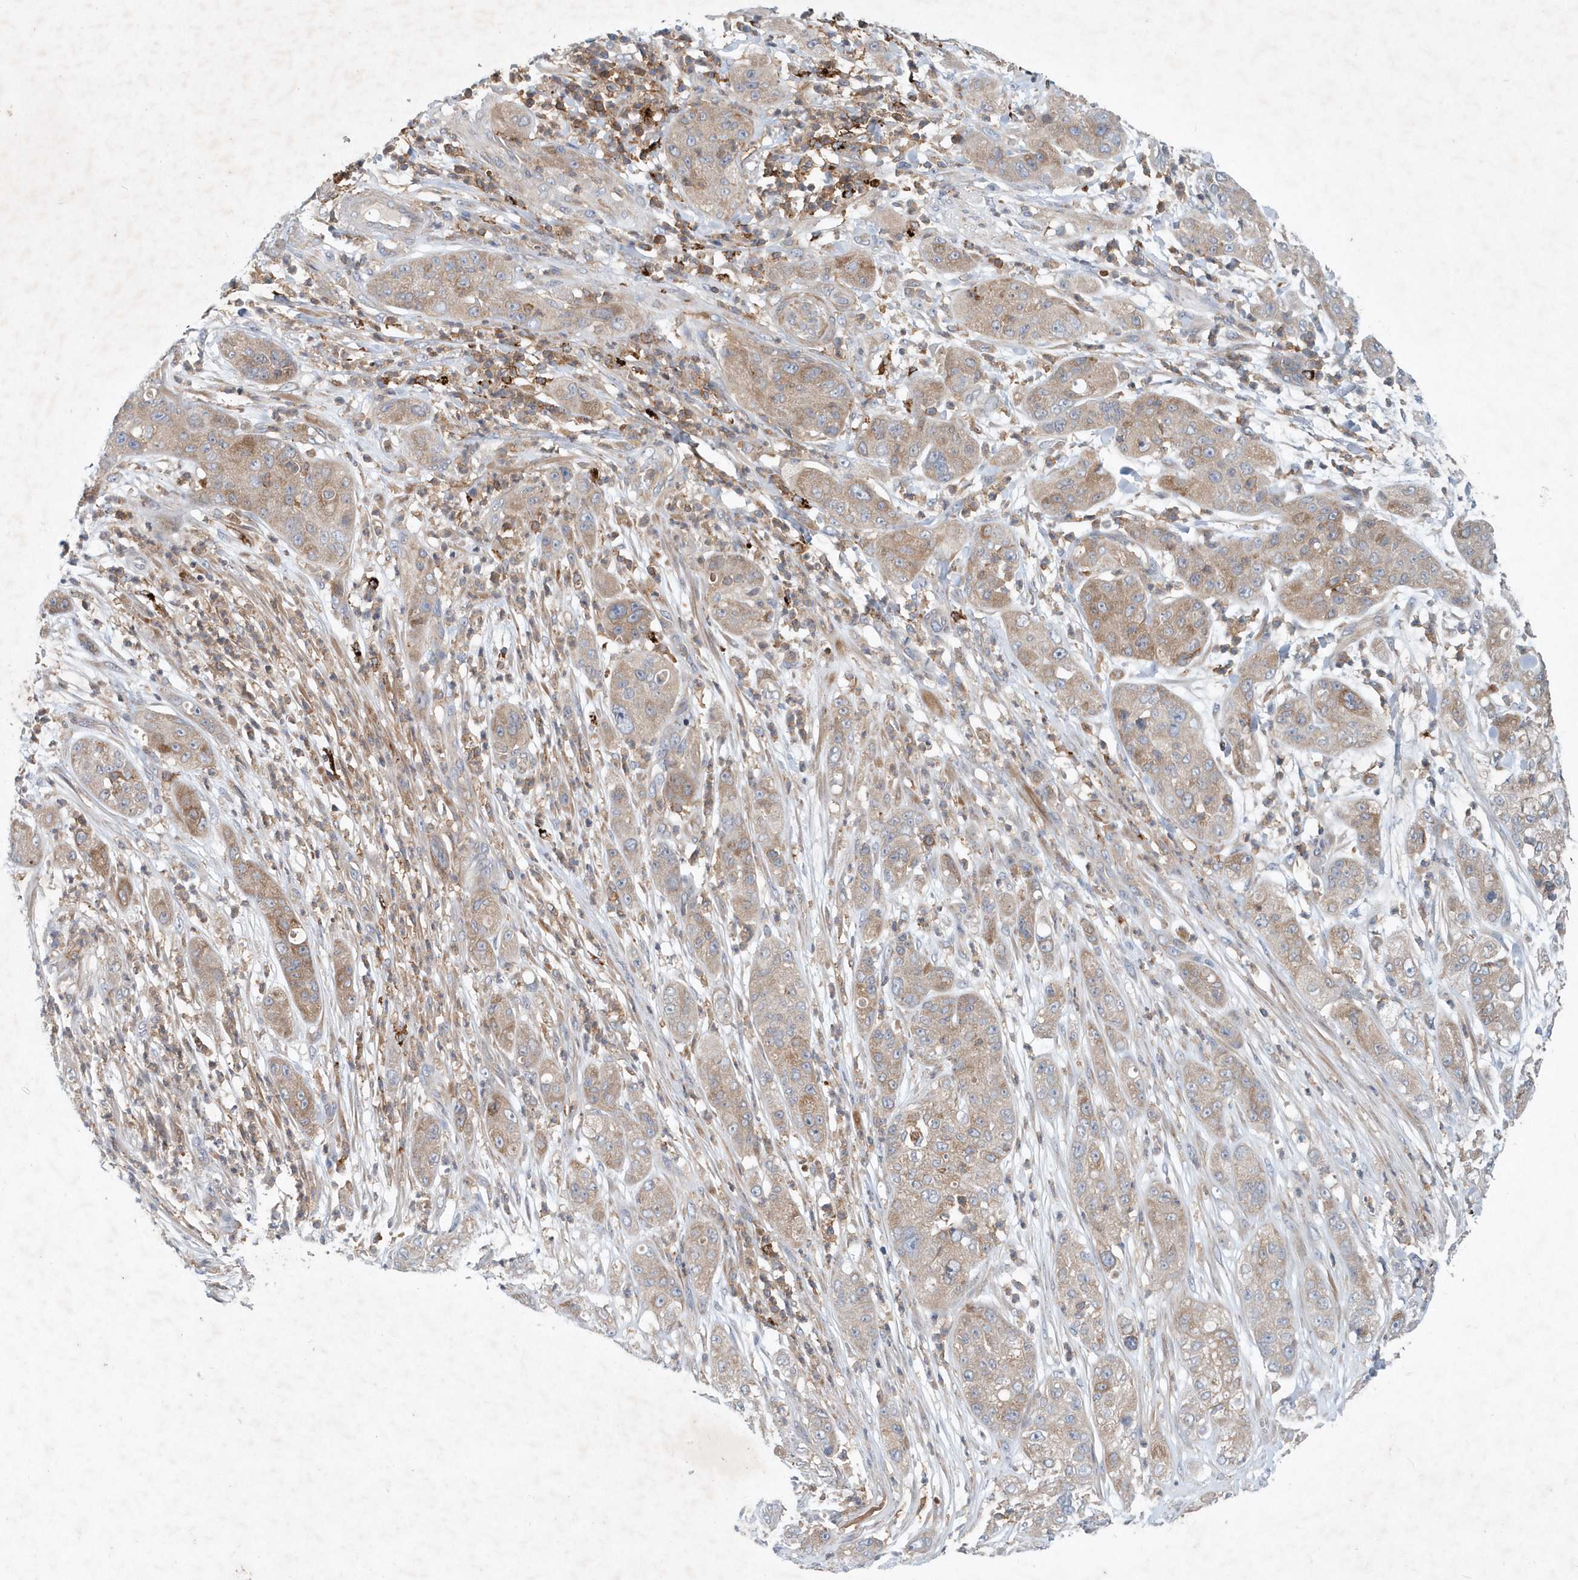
{"staining": {"intensity": "weak", "quantity": ">75%", "location": "cytoplasmic/membranous"}, "tissue": "pancreatic cancer", "cell_type": "Tumor cells", "image_type": "cancer", "snomed": [{"axis": "morphology", "description": "Adenocarcinoma, NOS"}, {"axis": "topography", "description": "Pancreas"}], "caption": "A brown stain highlights weak cytoplasmic/membranous positivity of a protein in human adenocarcinoma (pancreatic) tumor cells. (DAB IHC with brightfield microscopy, high magnification).", "gene": "P2RY10", "patient": {"sex": "female", "age": 78}}